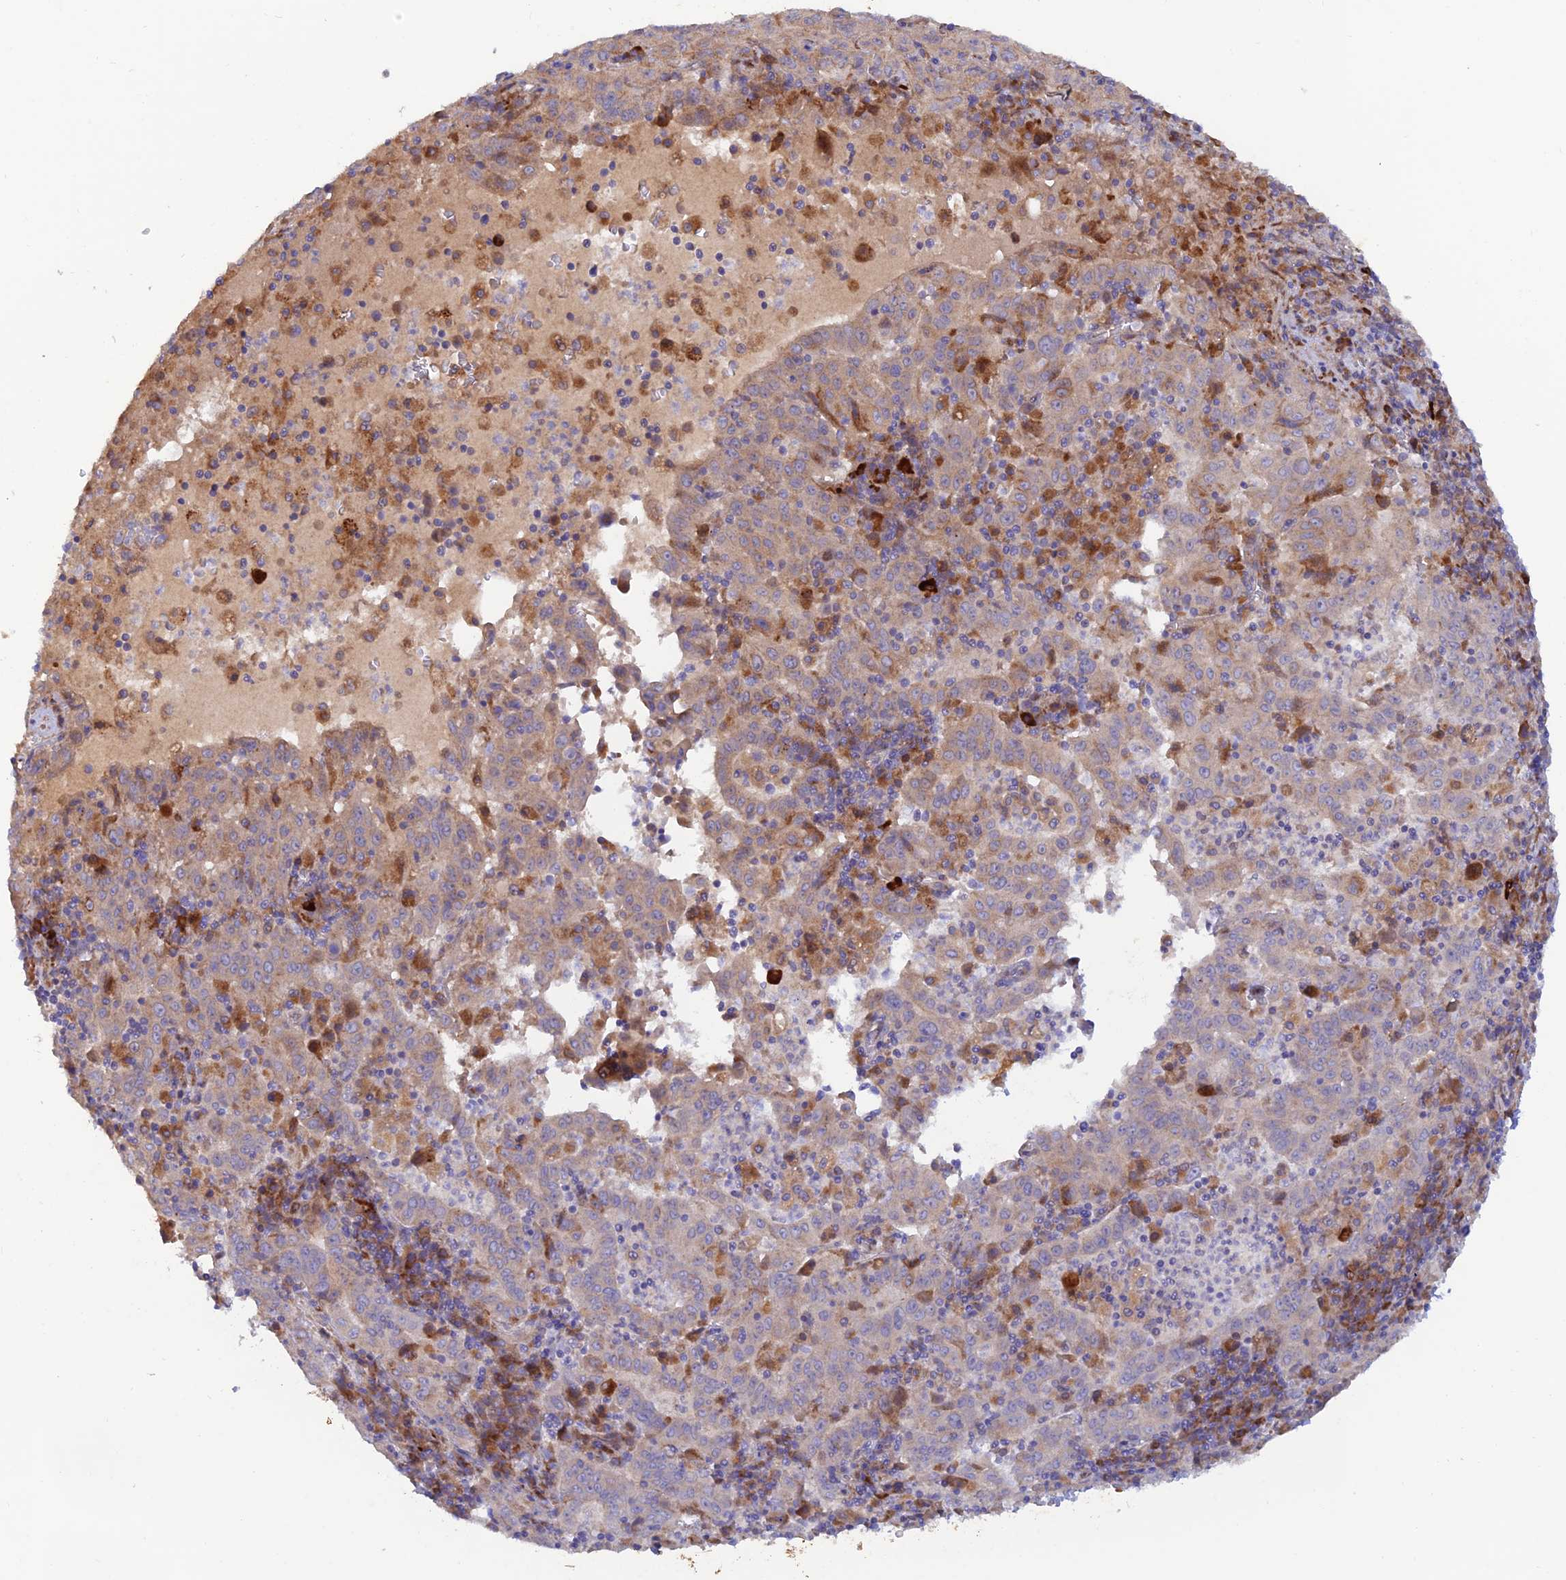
{"staining": {"intensity": "weak", "quantity": "<25%", "location": "cytoplasmic/membranous"}, "tissue": "pancreatic cancer", "cell_type": "Tumor cells", "image_type": "cancer", "snomed": [{"axis": "morphology", "description": "Adenocarcinoma, NOS"}, {"axis": "topography", "description": "Pancreas"}], "caption": "Tumor cells are negative for brown protein staining in pancreatic adenocarcinoma.", "gene": "GMCL1", "patient": {"sex": "male", "age": 63}}